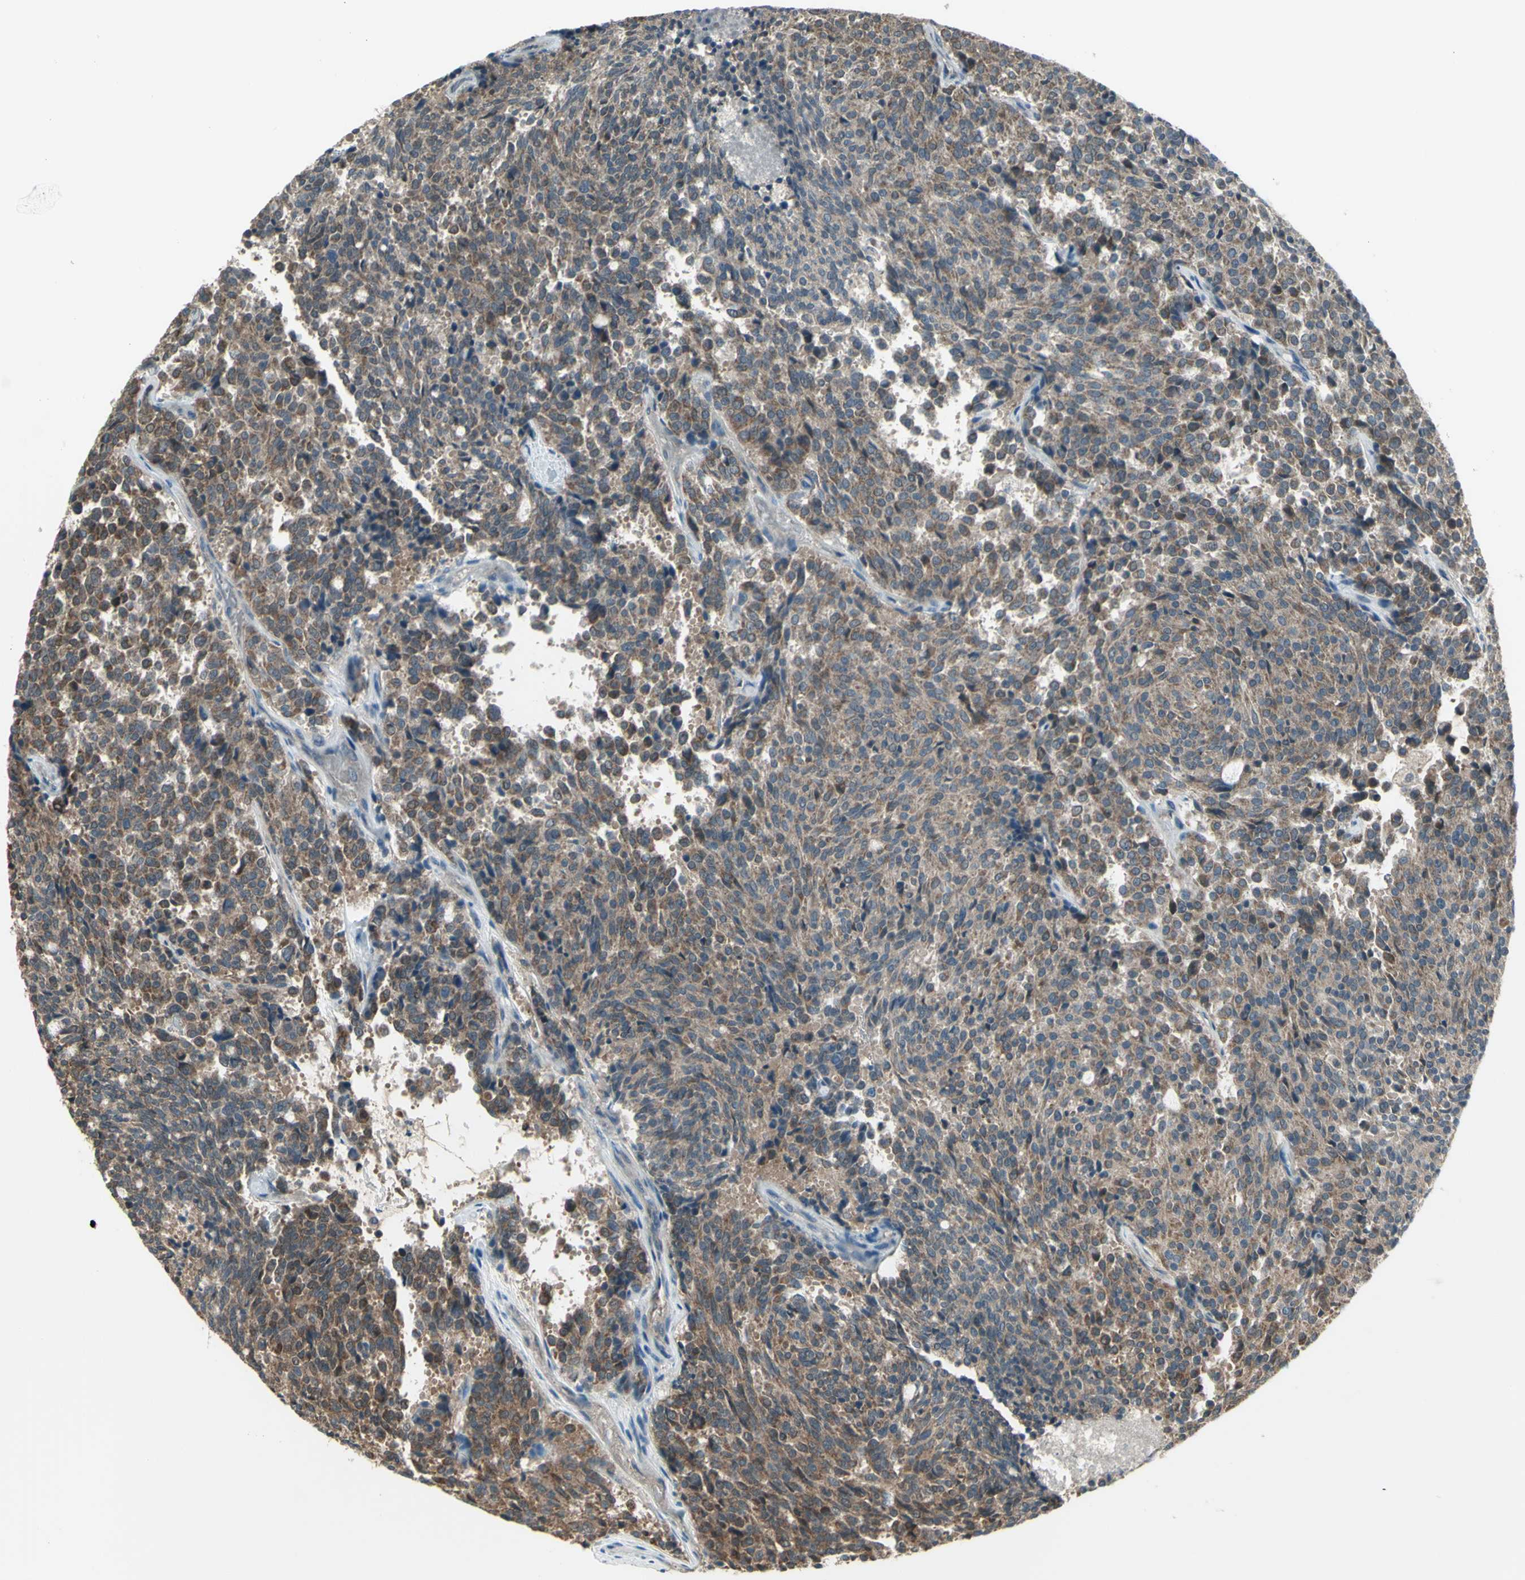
{"staining": {"intensity": "weak", "quantity": "25%-75%", "location": "cytoplasmic/membranous"}, "tissue": "carcinoid", "cell_type": "Tumor cells", "image_type": "cancer", "snomed": [{"axis": "morphology", "description": "Carcinoid, malignant, NOS"}, {"axis": "topography", "description": "Pancreas"}], "caption": "This image displays immunohistochemistry (IHC) staining of carcinoid (malignant), with low weak cytoplasmic/membranous positivity in approximately 25%-75% of tumor cells.", "gene": "NAXD", "patient": {"sex": "female", "age": 54}}